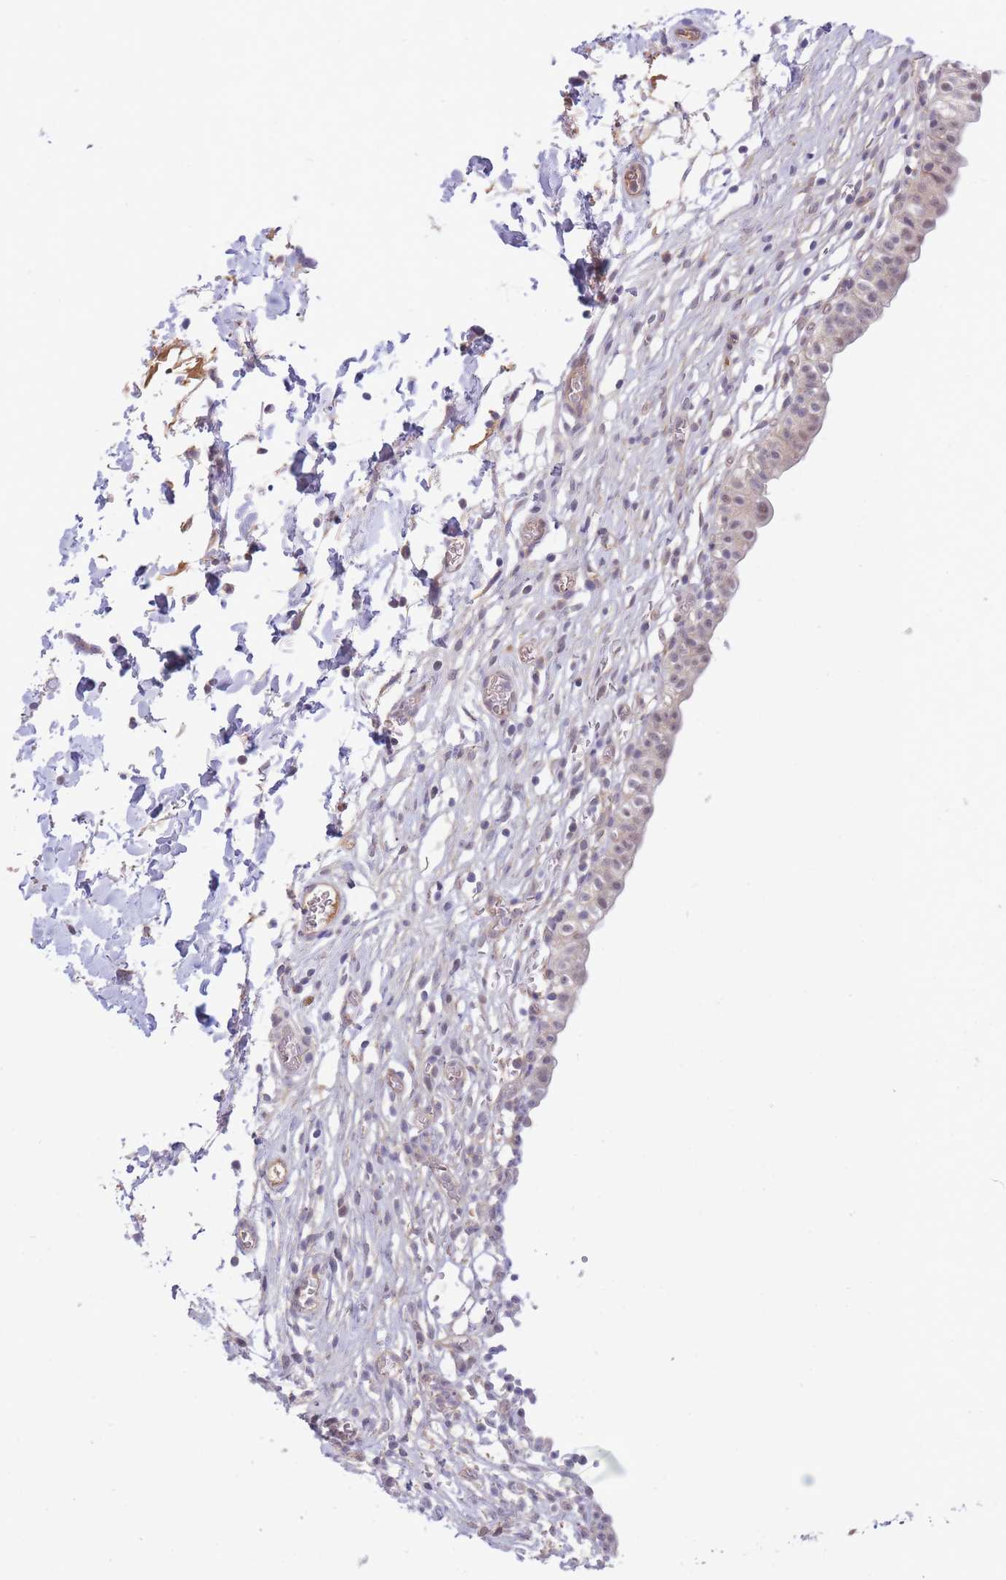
{"staining": {"intensity": "weak", "quantity": "25%-75%", "location": "cytoplasmic/membranous"}, "tissue": "urinary bladder", "cell_type": "Urothelial cells", "image_type": "normal", "snomed": [{"axis": "morphology", "description": "Normal tissue, NOS"}, {"axis": "topography", "description": "Urinary bladder"}, {"axis": "topography", "description": "Peripheral nerve tissue"}], "caption": "Urinary bladder stained with IHC shows weak cytoplasmic/membranous staining in about 25%-75% of urothelial cells.", "gene": "APOL4", "patient": {"sex": "male", "age": 55}}